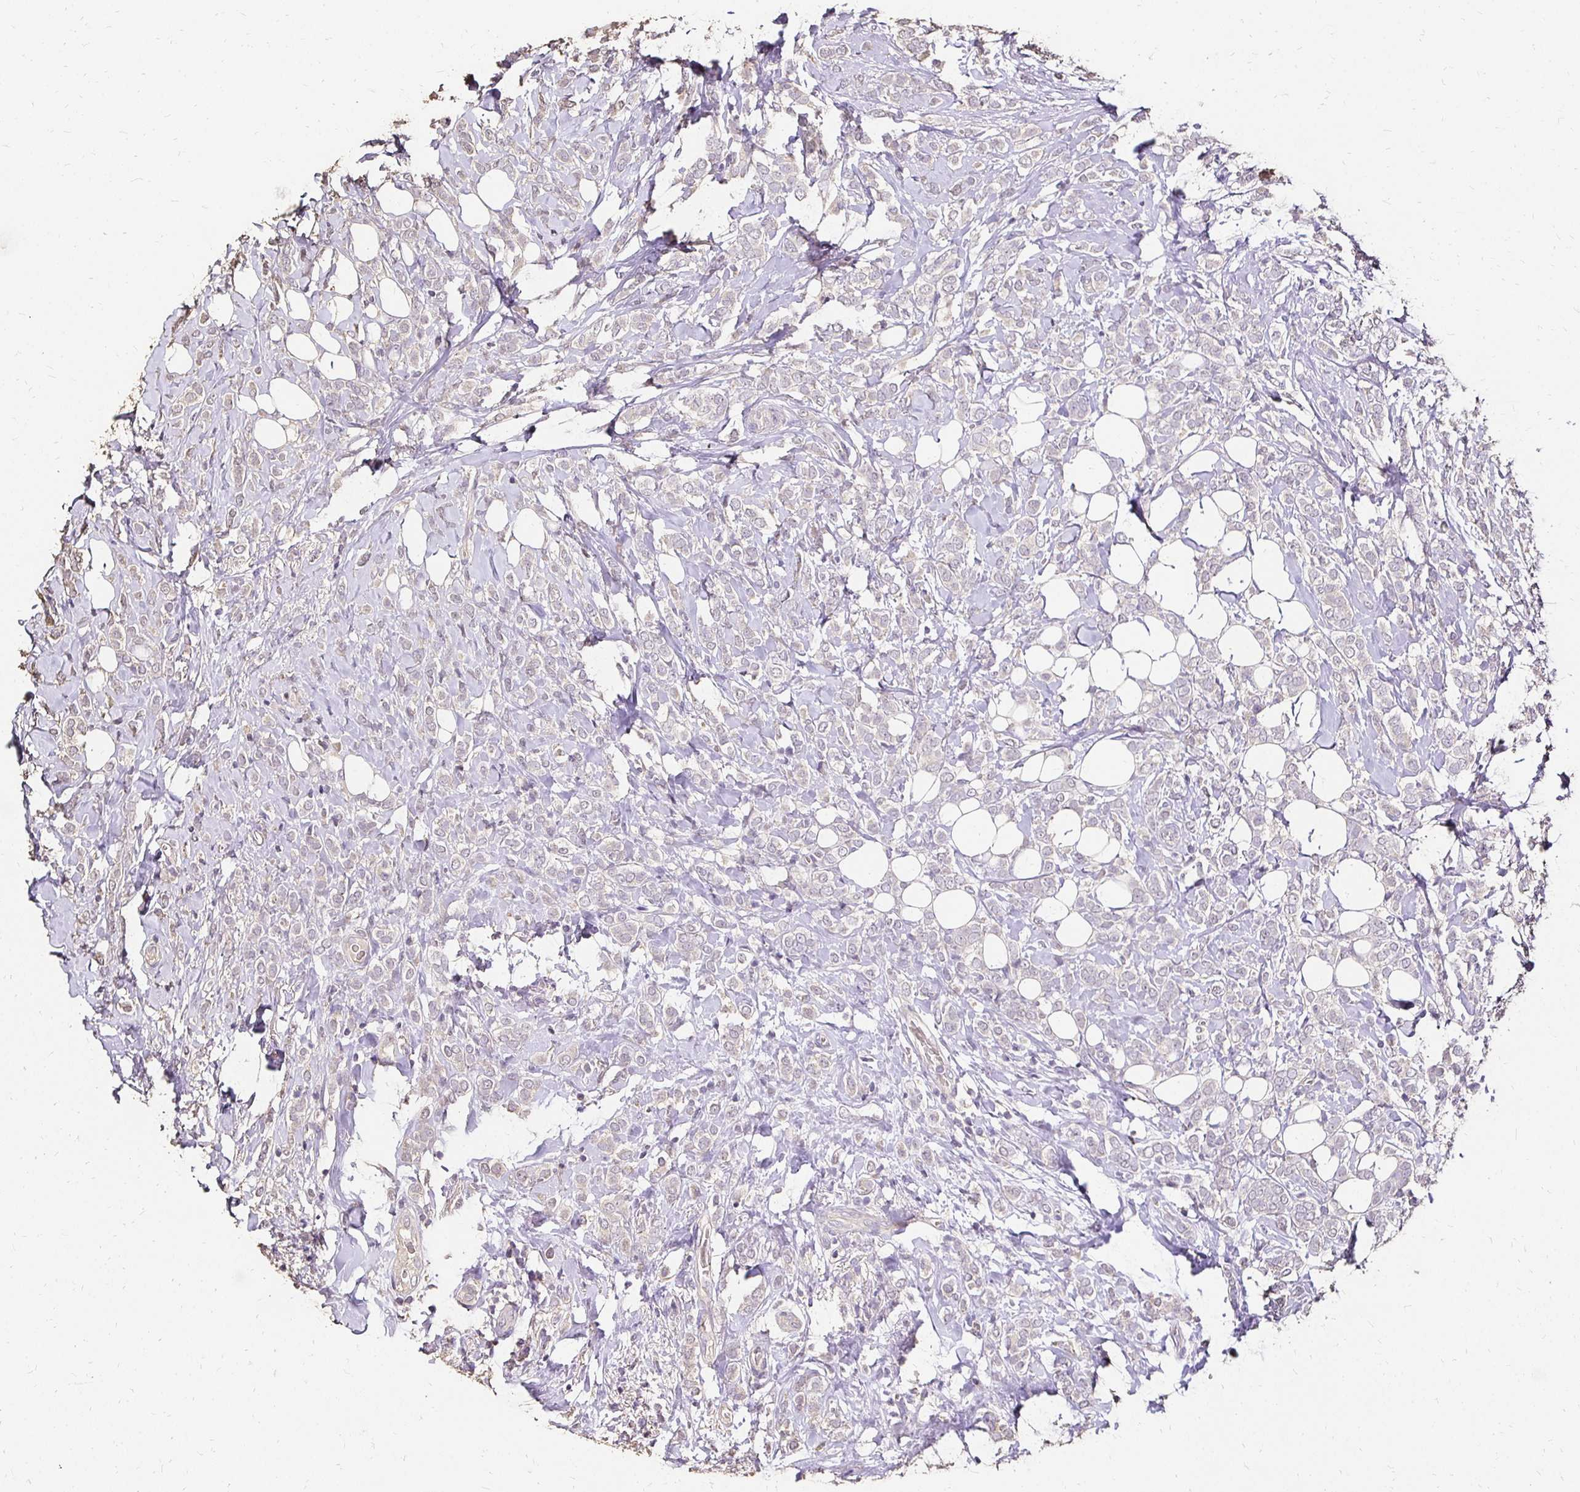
{"staining": {"intensity": "negative", "quantity": "none", "location": "none"}, "tissue": "breast cancer", "cell_type": "Tumor cells", "image_type": "cancer", "snomed": [{"axis": "morphology", "description": "Lobular carcinoma"}, {"axis": "topography", "description": "Breast"}], "caption": "The image displays no significant positivity in tumor cells of breast lobular carcinoma. (DAB (3,3'-diaminobenzidine) IHC visualized using brightfield microscopy, high magnification).", "gene": "UGT1A6", "patient": {"sex": "female", "age": 49}}